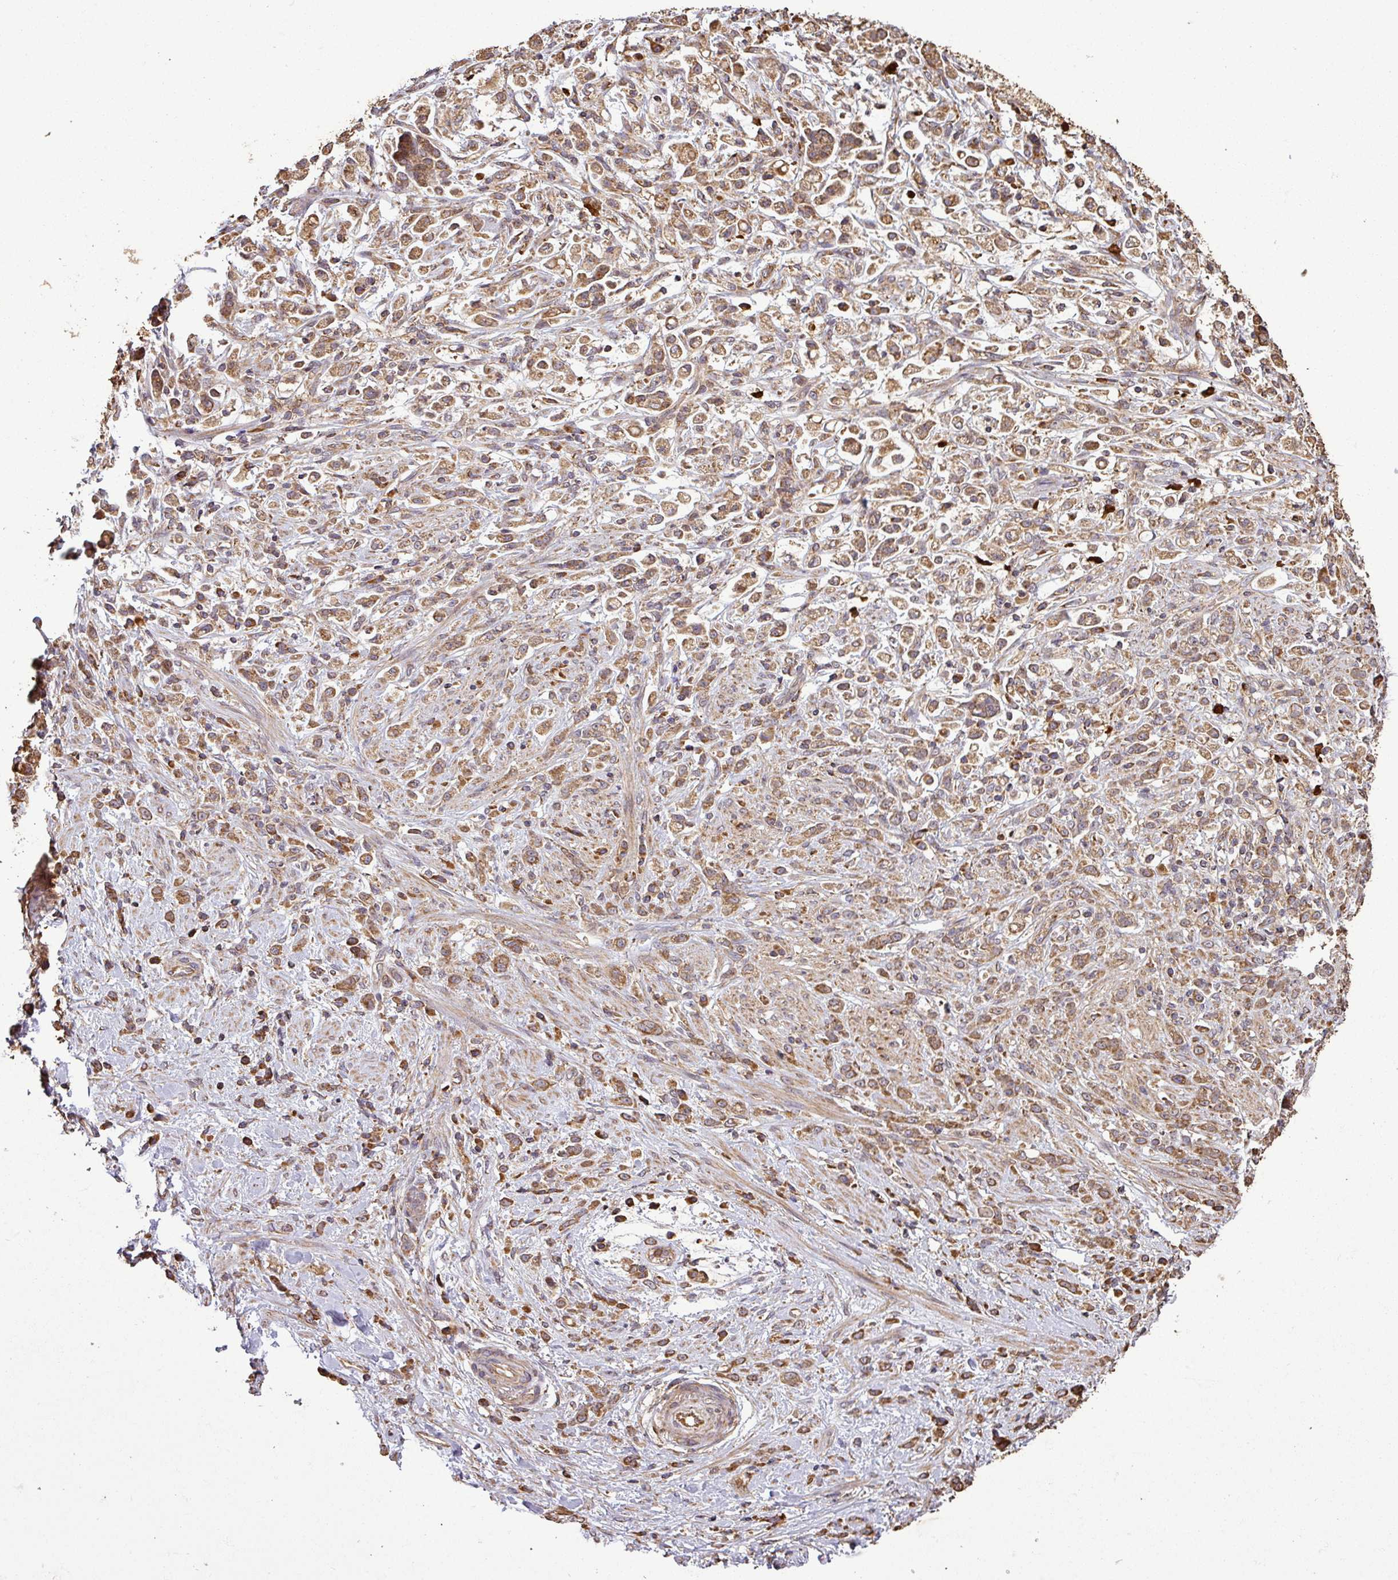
{"staining": {"intensity": "moderate", "quantity": ">75%", "location": "cytoplasmic/membranous"}, "tissue": "stomach cancer", "cell_type": "Tumor cells", "image_type": "cancer", "snomed": [{"axis": "morphology", "description": "Adenocarcinoma, NOS"}, {"axis": "topography", "description": "Stomach"}], "caption": "About >75% of tumor cells in stomach cancer (adenocarcinoma) show moderate cytoplasmic/membranous protein expression as visualized by brown immunohistochemical staining.", "gene": "PLEKHM1", "patient": {"sex": "female", "age": 60}}